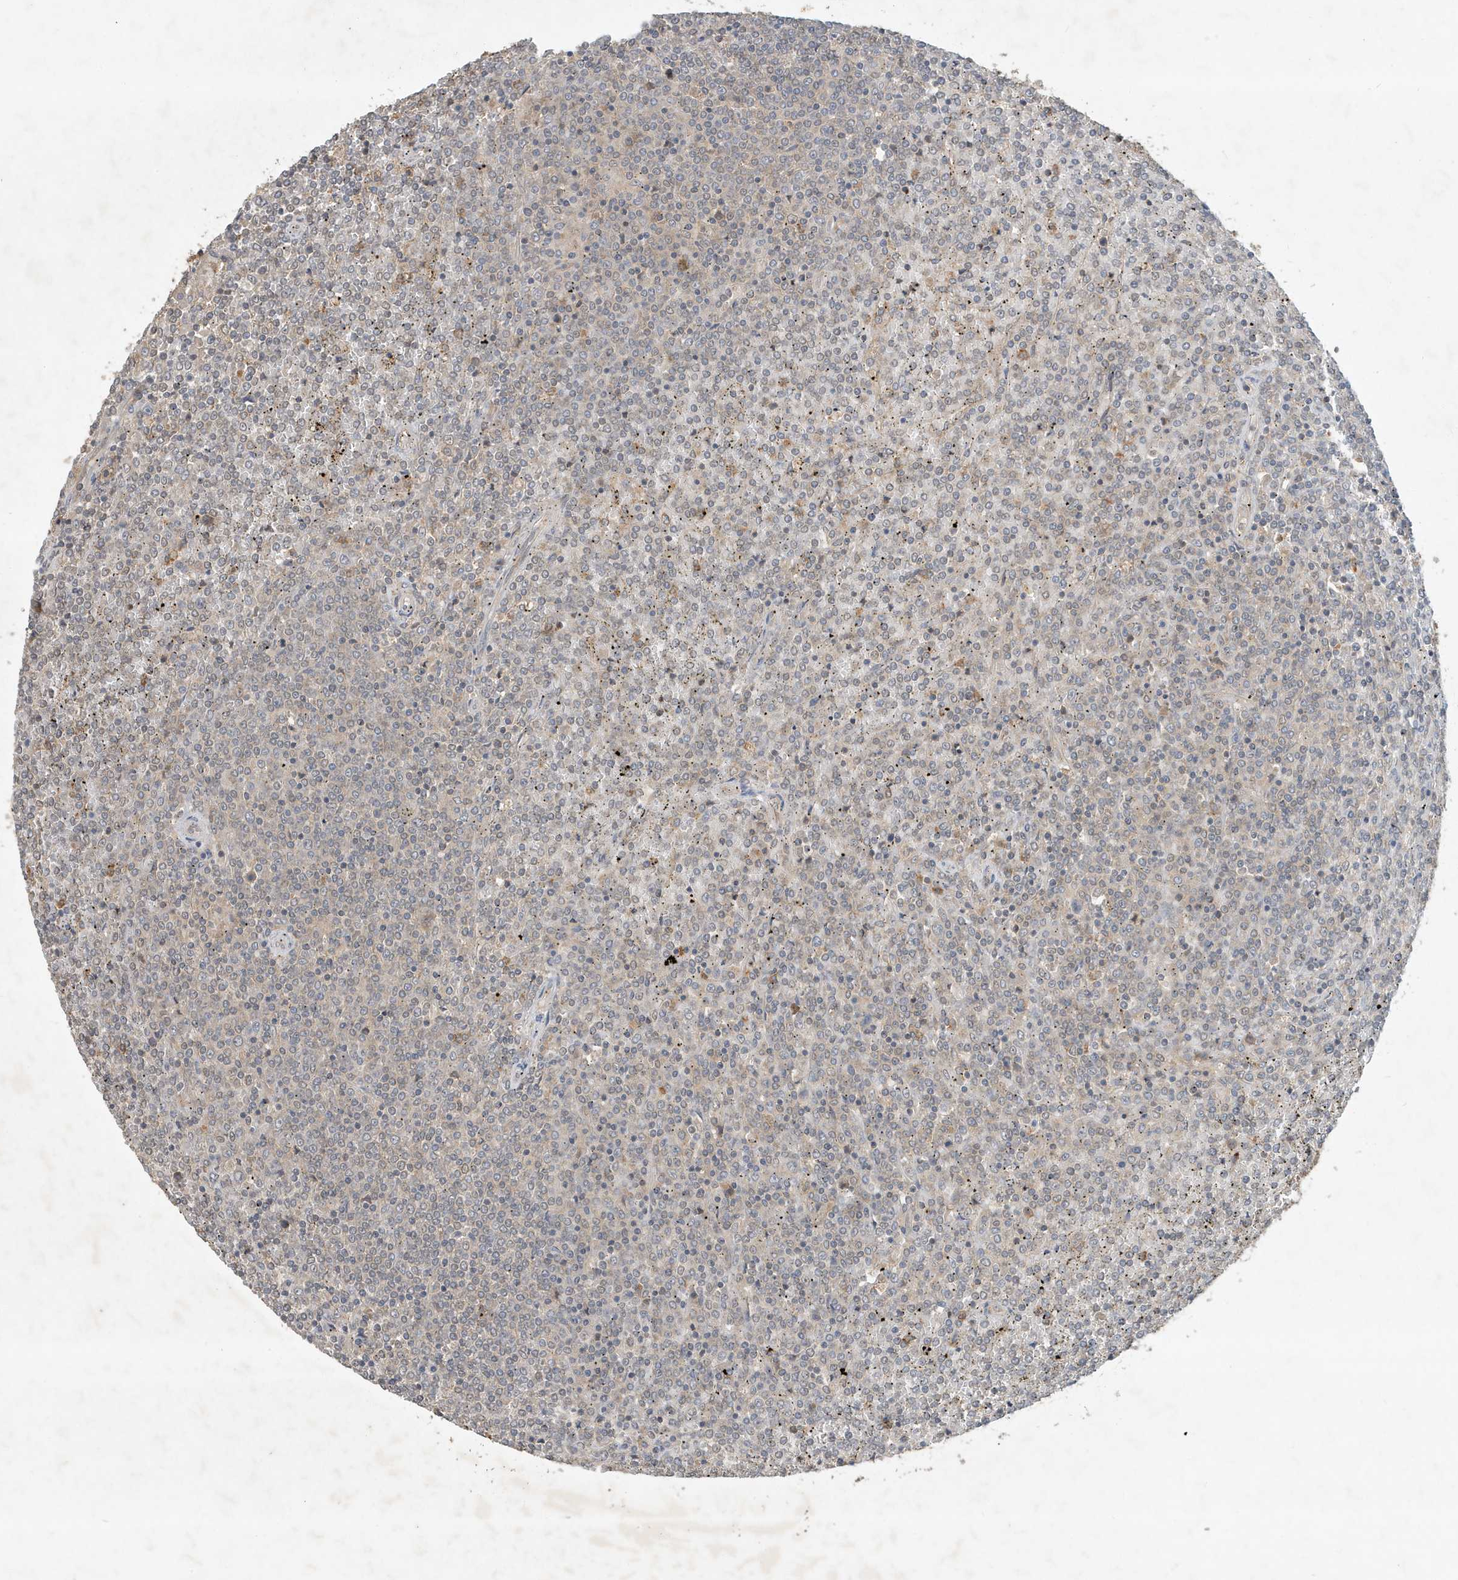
{"staining": {"intensity": "negative", "quantity": "none", "location": "none"}, "tissue": "lymphoma", "cell_type": "Tumor cells", "image_type": "cancer", "snomed": [{"axis": "morphology", "description": "Malignant lymphoma, non-Hodgkin's type, Low grade"}, {"axis": "topography", "description": "Spleen"}], "caption": "Immunohistochemistry image of neoplastic tissue: human malignant lymphoma, non-Hodgkin's type (low-grade) stained with DAB (3,3'-diaminobenzidine) exhibits no significant protein positivity in tumor cells.", "gene": "ABCB9", "patient": {"sex": "female", "age": 19}}